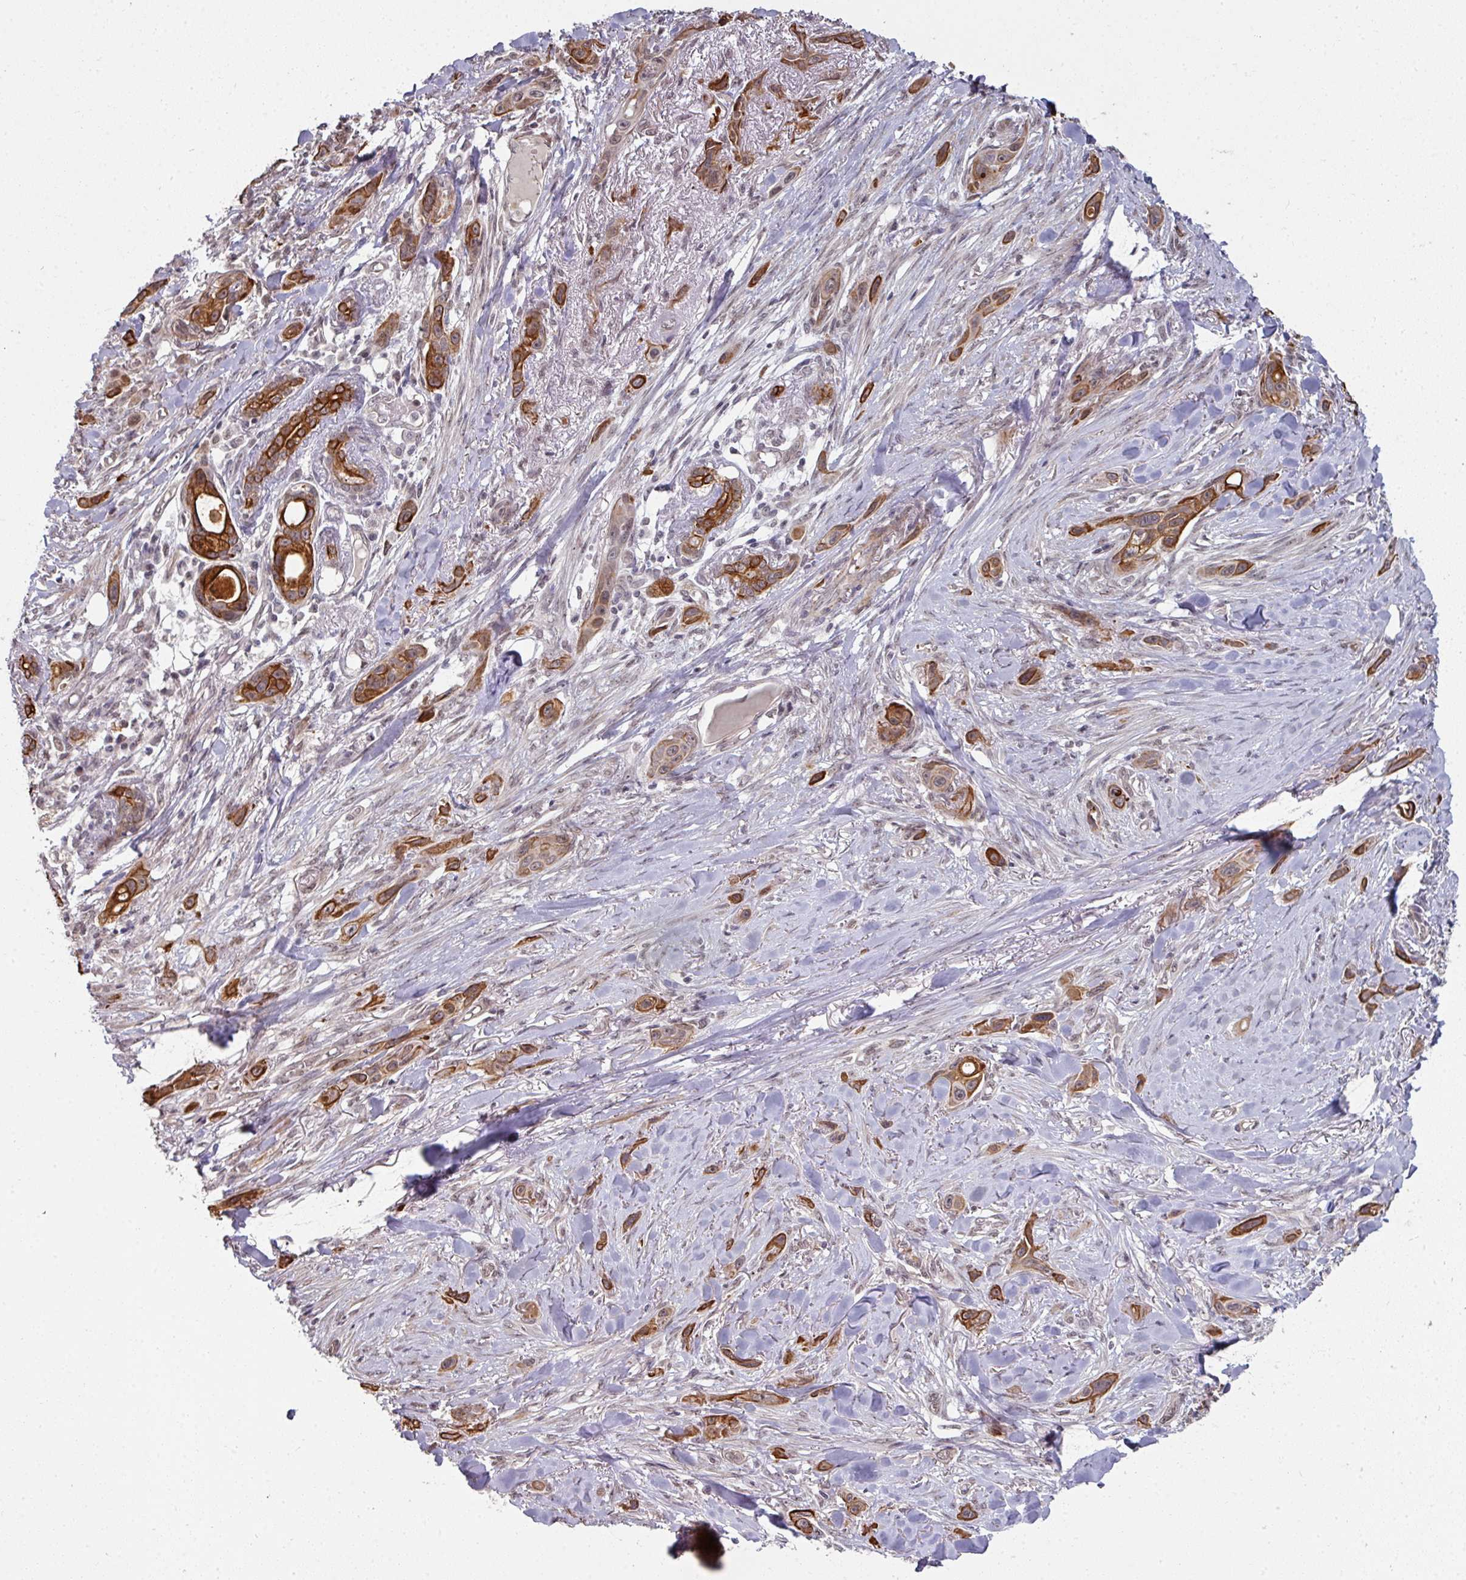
{"staining": {"intensity": "strong", "quantity": "25%-75%", "location": "cytoplasmic/membranous"}, "tissue": "skin cancer", "cell_type": "Tumor cells", "image_type": "cancer", "snomed": [{"axis": "morphology", "description": "Squamous cell carcinoma, NOS"}, {"axis": "topography", "description": "Skin"}], "caption": "Immunohistochemistry of squamous cell carcinoma (skin) shows high levels of strong cytoplasmic/membranous expression in approximately 25%-75% of tumor cells. The staining was performed using DAB, with brown indicating positive protein expression. Nuclei are stained blue with hematoxylin.", "gene": "GTF2H3", "patient": {"sex": "female", "age": 69}}